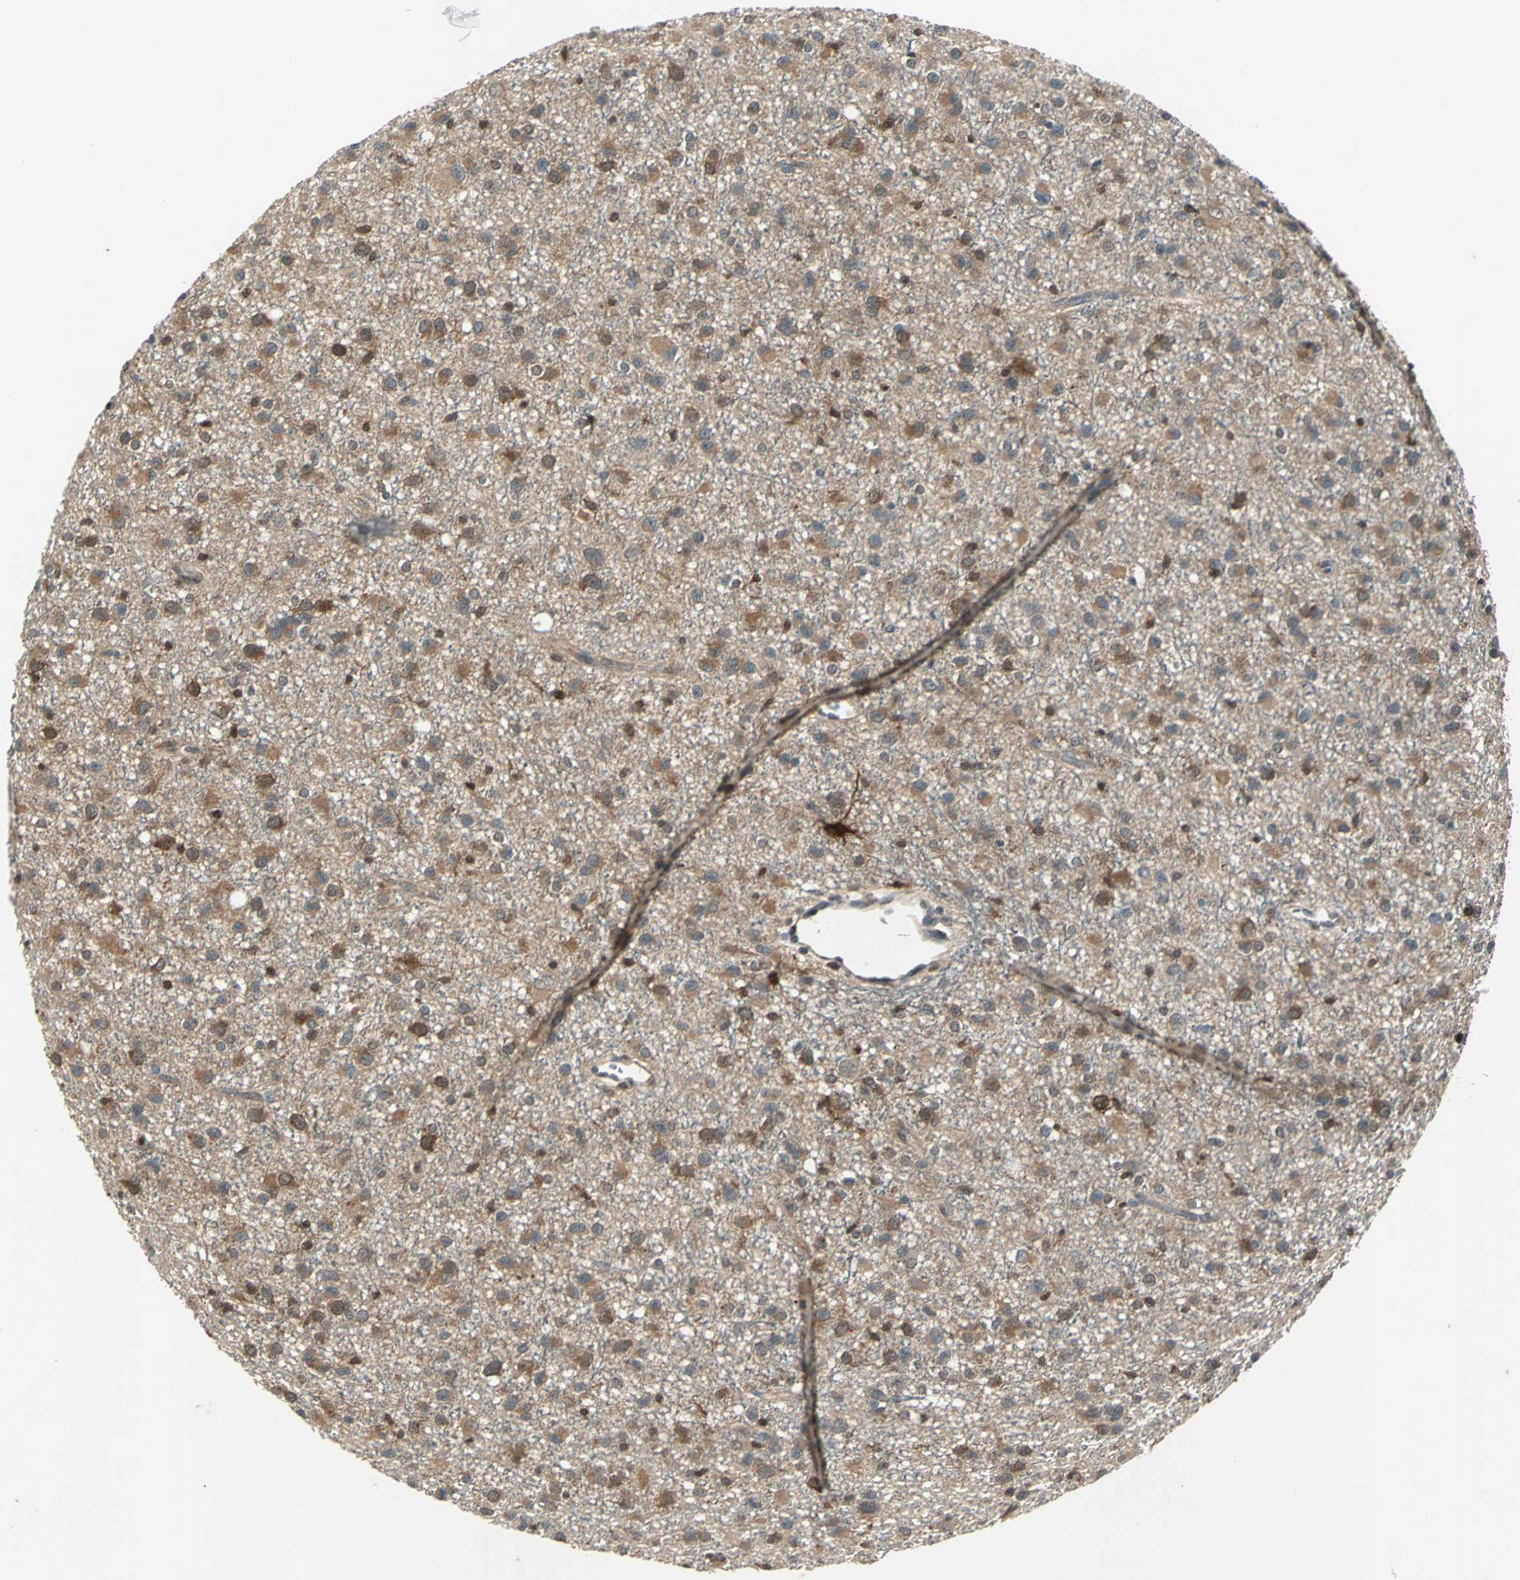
{"staining": {"intensity": "moderate", "quantity": ">75%", "location": "cytoplasmic/membranous"}, "tissue": "glioma", "cell_type": "Tumor cells", "image_type": "cancer", "snomed": [{"axis": "morphology", "description": "Glioma, malignant, Low grade"}, {"axis": "topography", "description": "Brain"}], "caption": "Tumor cells reveal medium levels of moderate cytoplasmic/membranous expression in approximately >75% of cells in human malignant glioma (low-grade).", "gene": "RRM2B", "patient": {"sex": "male", "age": 42}}